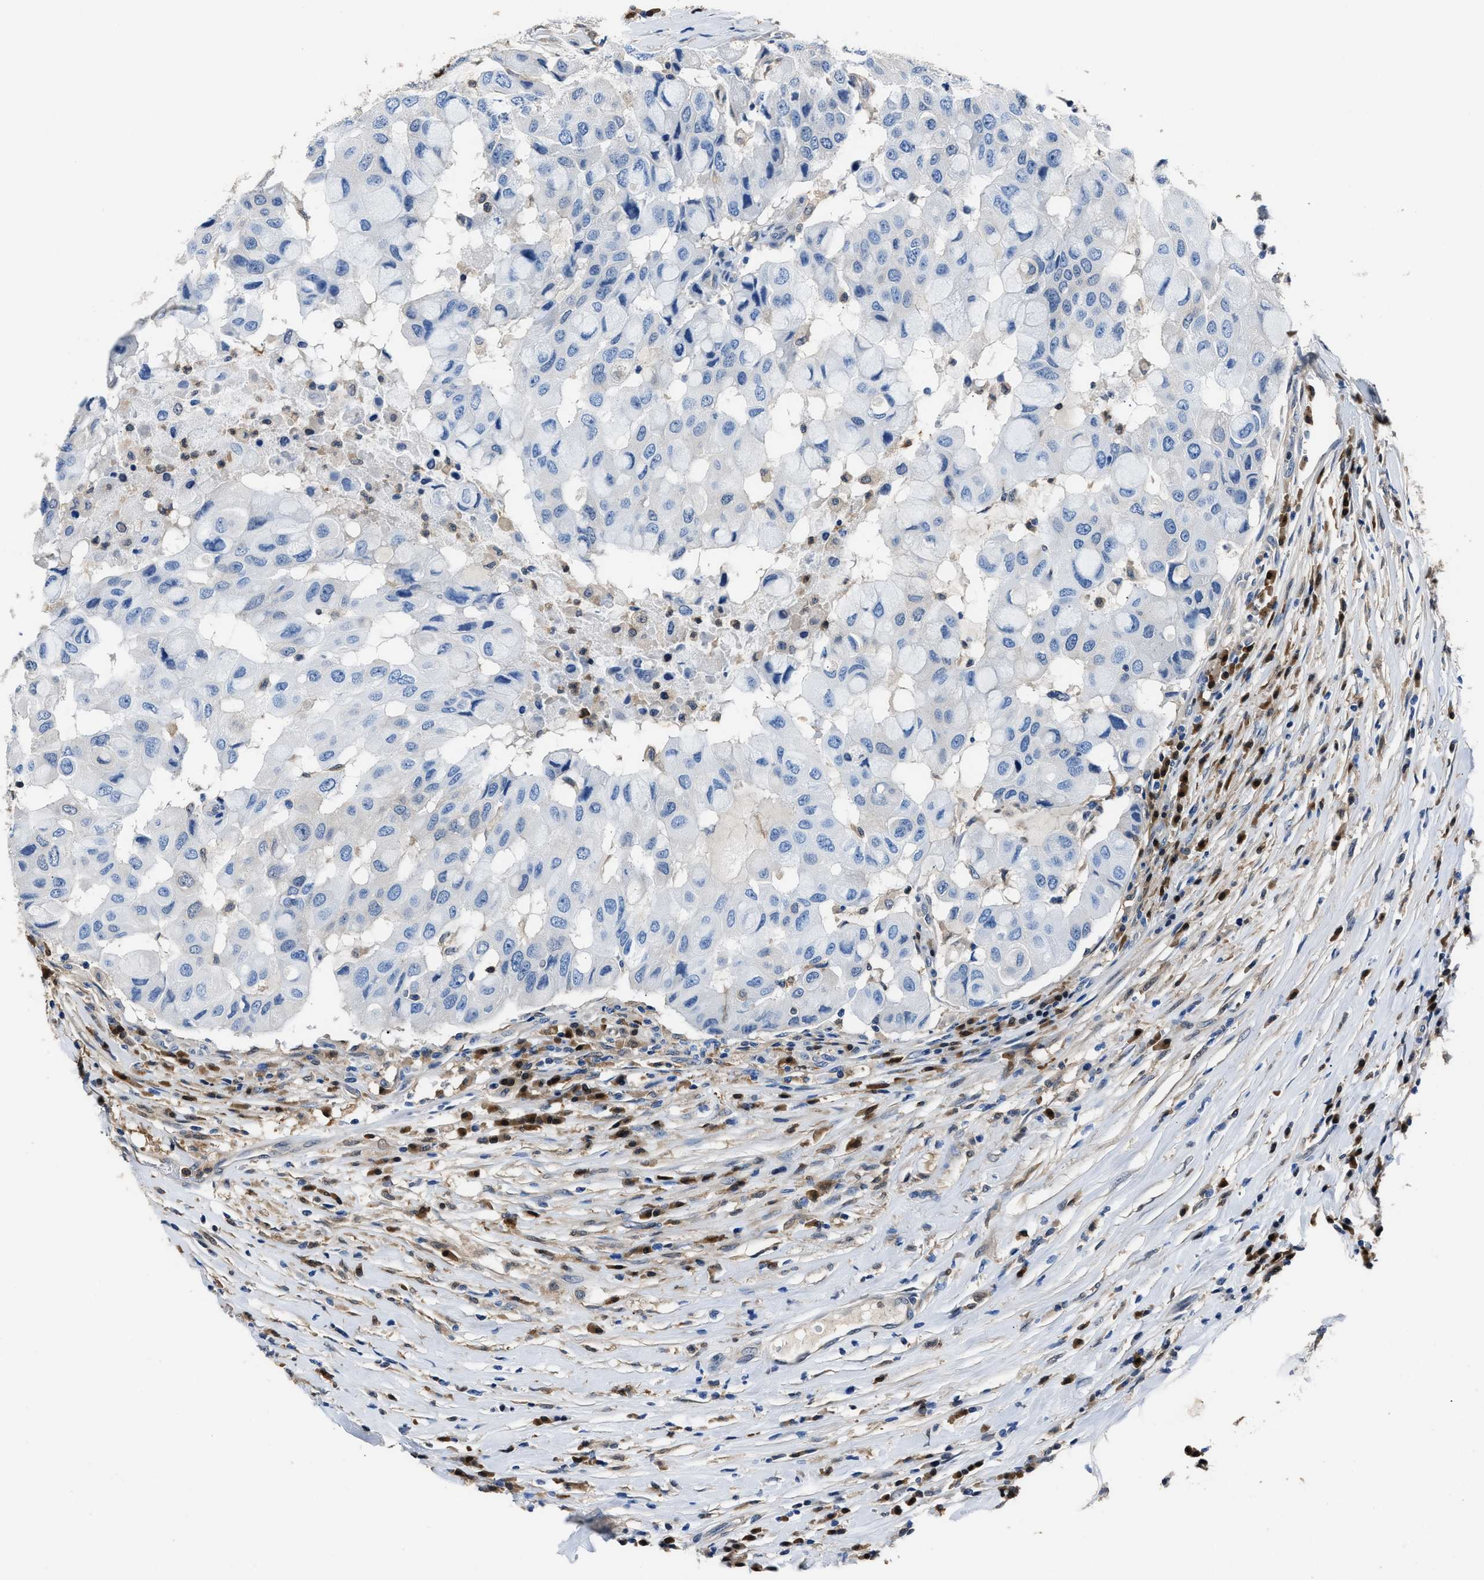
{"staining": {"intensity": "moderate", "quantity": "<25%", "location": "cytoplasmic/membranous,nuclear"}, "tissue": "breast cancer", "cell_type": "Tumor cells", "image_type": "cancer", "snomed": [{"axis": "morphology", "description": "Duct carcinoma"}, {"axis": "topography", "description": "Breast"}], "caption": "Protein staining demonstrates moderate cytoplasmic/membranous and nuclear staining in about <25% of tumor cells in breast cancer.", "gene": "GSTP1", "patient": {"sex": "female", "age": 27}}